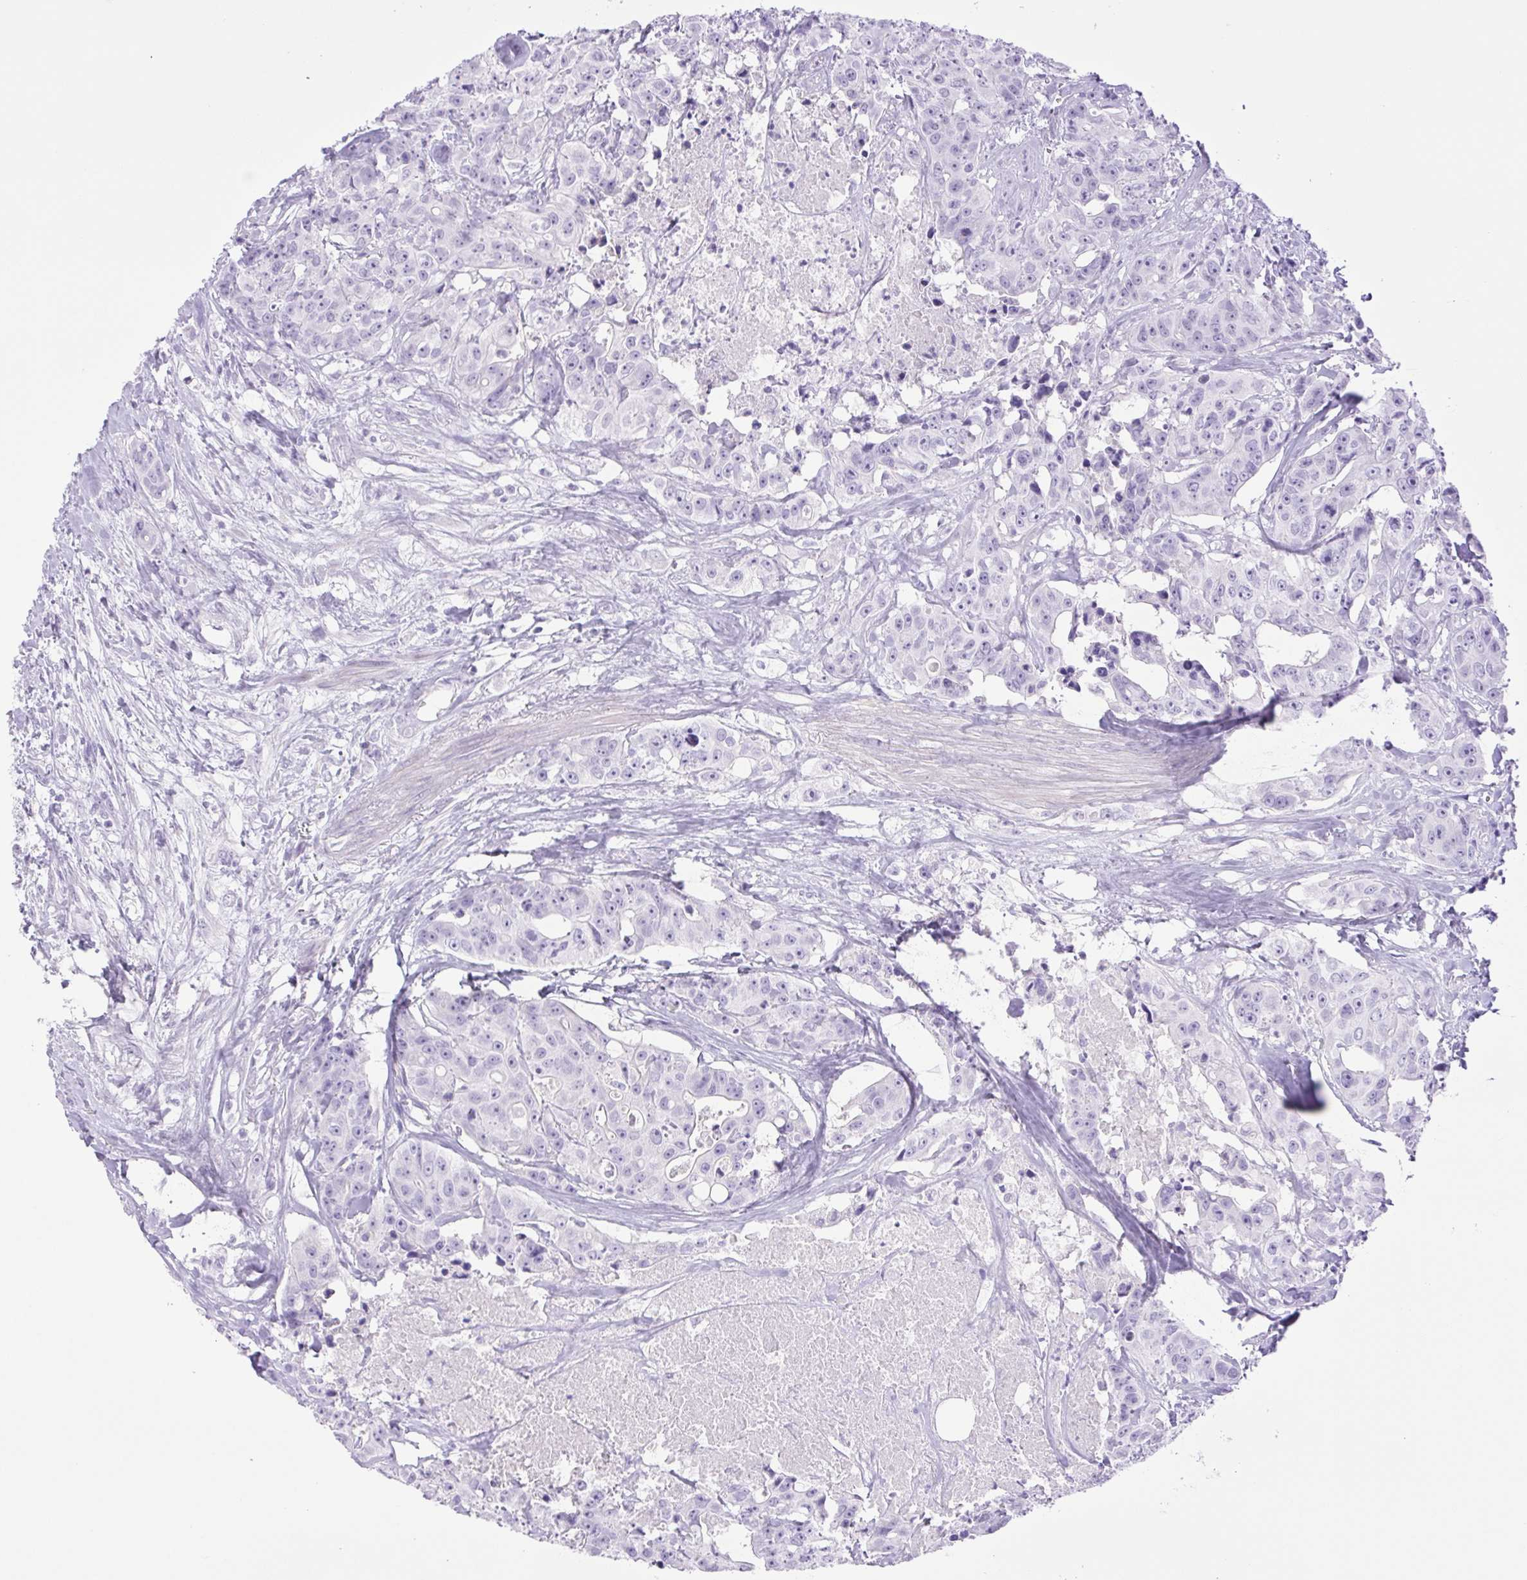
{"staining": {"intensity": "negative", "quantity": "none", "location": "none"}, "tissue": "colorectal cancer", "cell_type": "Tumor cells", "image_type": "cancer", "snomed": [{"axis": "morphology", "description": "Adenocarcinoma, NOS"}, {"axis": "topography", "description": "Rectum"}], "caption": "Tumor cells are negative for brown protein staining in colorectal adenocarcinoma.", "gene": "CDSN", "patient": {"sex": "female", "age": 62}}